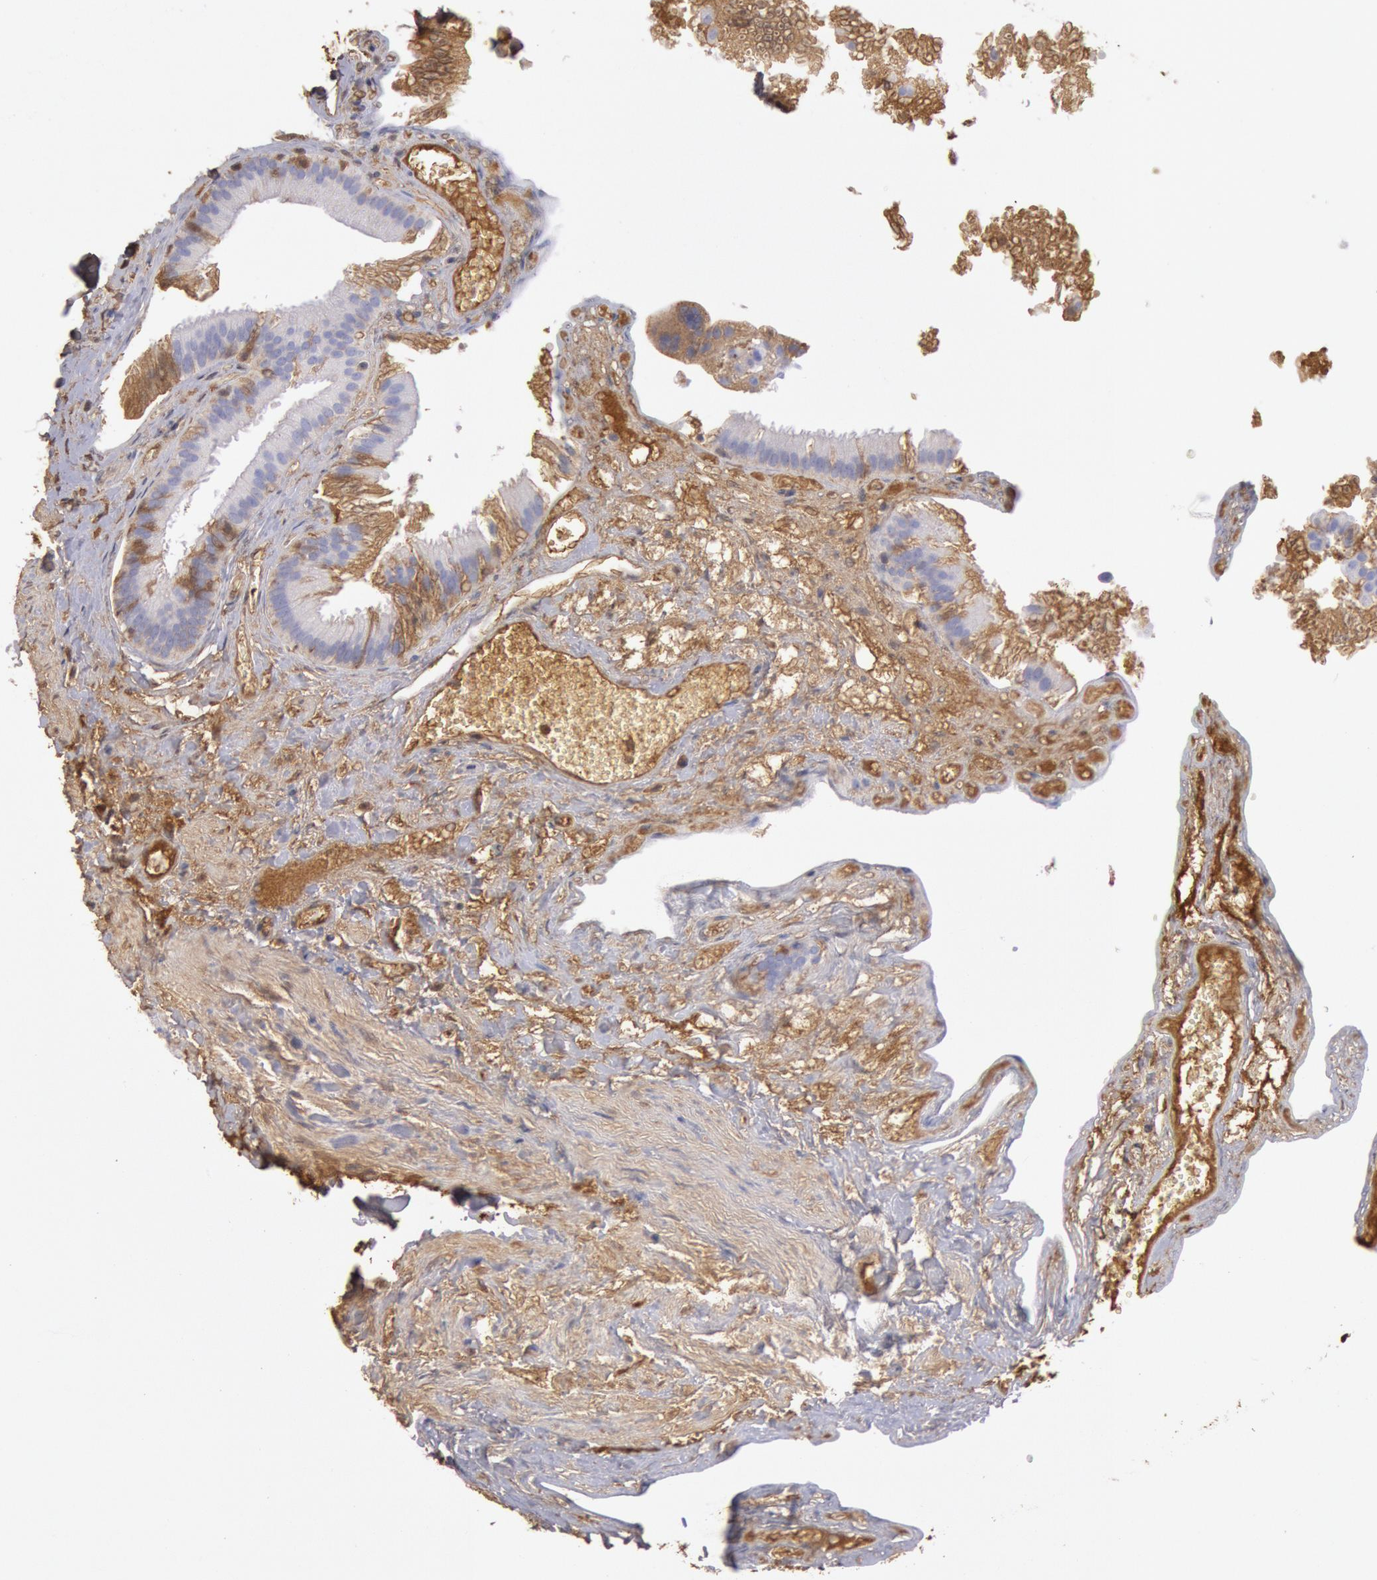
{"staining": {"intensity": "negative", "quantity": "none", "location": "none"}, "tissue": "gallbladder", "cell_type": "Glandular cells", "image_type": "normal", "snomed": [{"axis": "morphology", "description": "Normal tissue, NOS"}, {"axis": "topography", "description": "Gallbladder"}], "caption": "The image demonstrates no staining of glandular cells in normal gallbladder.", "gene": "IGHA1", "patient": {"sex": "female", "age": 24}}